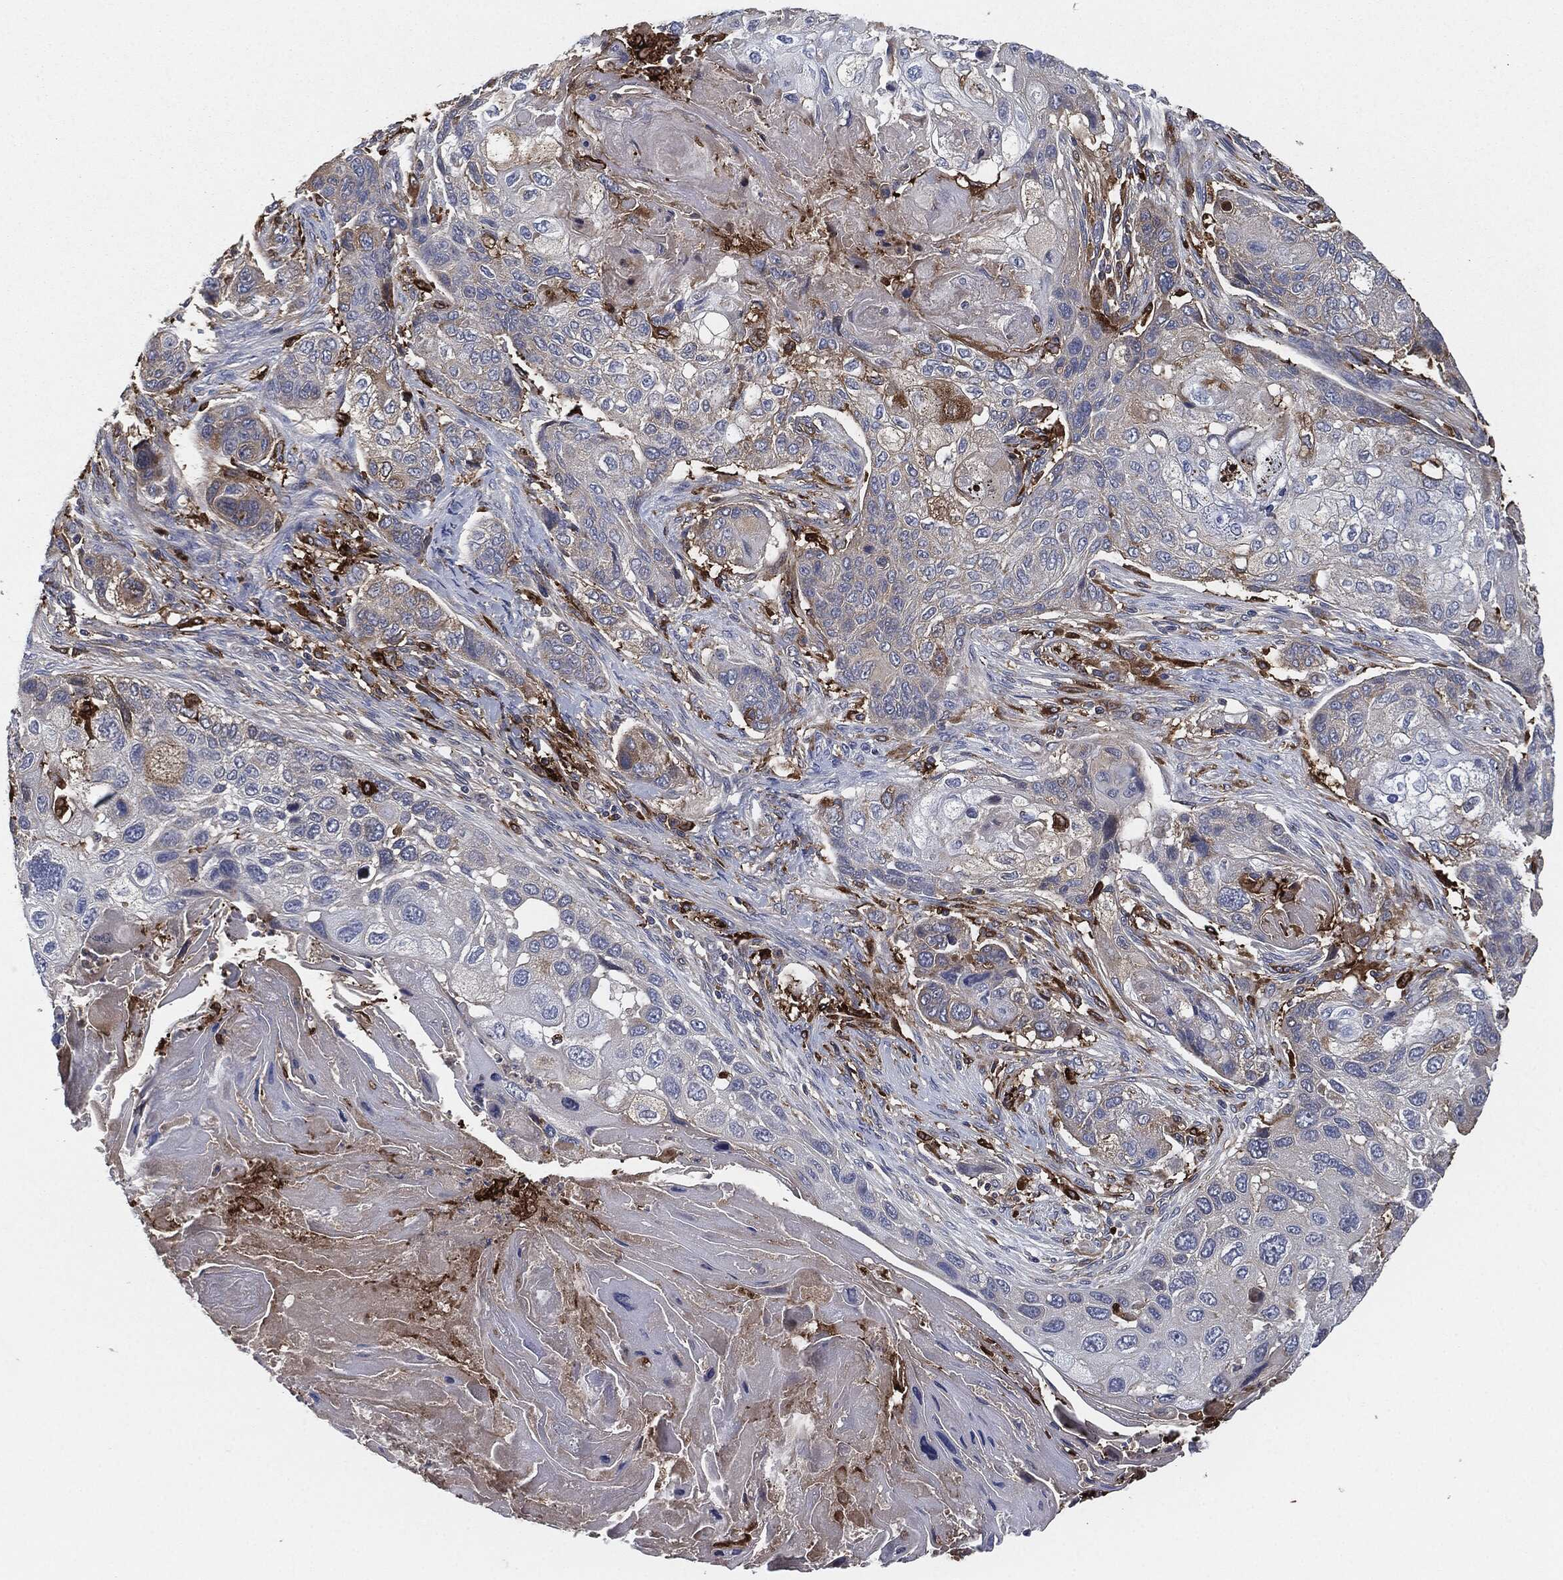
{"staining": {"intensity": "weak", "quantity": "<25%", "location": "cytoplasmic/membranous"}, "tissue": "lung cancer", "cell_type": "Tumor cells", "image_type": "cancer", "snomed": [{"axis": "morphology", "description": "Normal tissue, NOS"}, {"axis": "morphology", "description": "Squamous cell carcinoma, NOS"}, {"axis": "topography", "description": "Bronchus"}, {"axis": "topography", "description": "Lung"}], "caption": "Tumor cells show no significant staining in lung squamous cell carcinoma.", "gene": "TMEM11", "patient": {"sex": "male", "age": 69}}